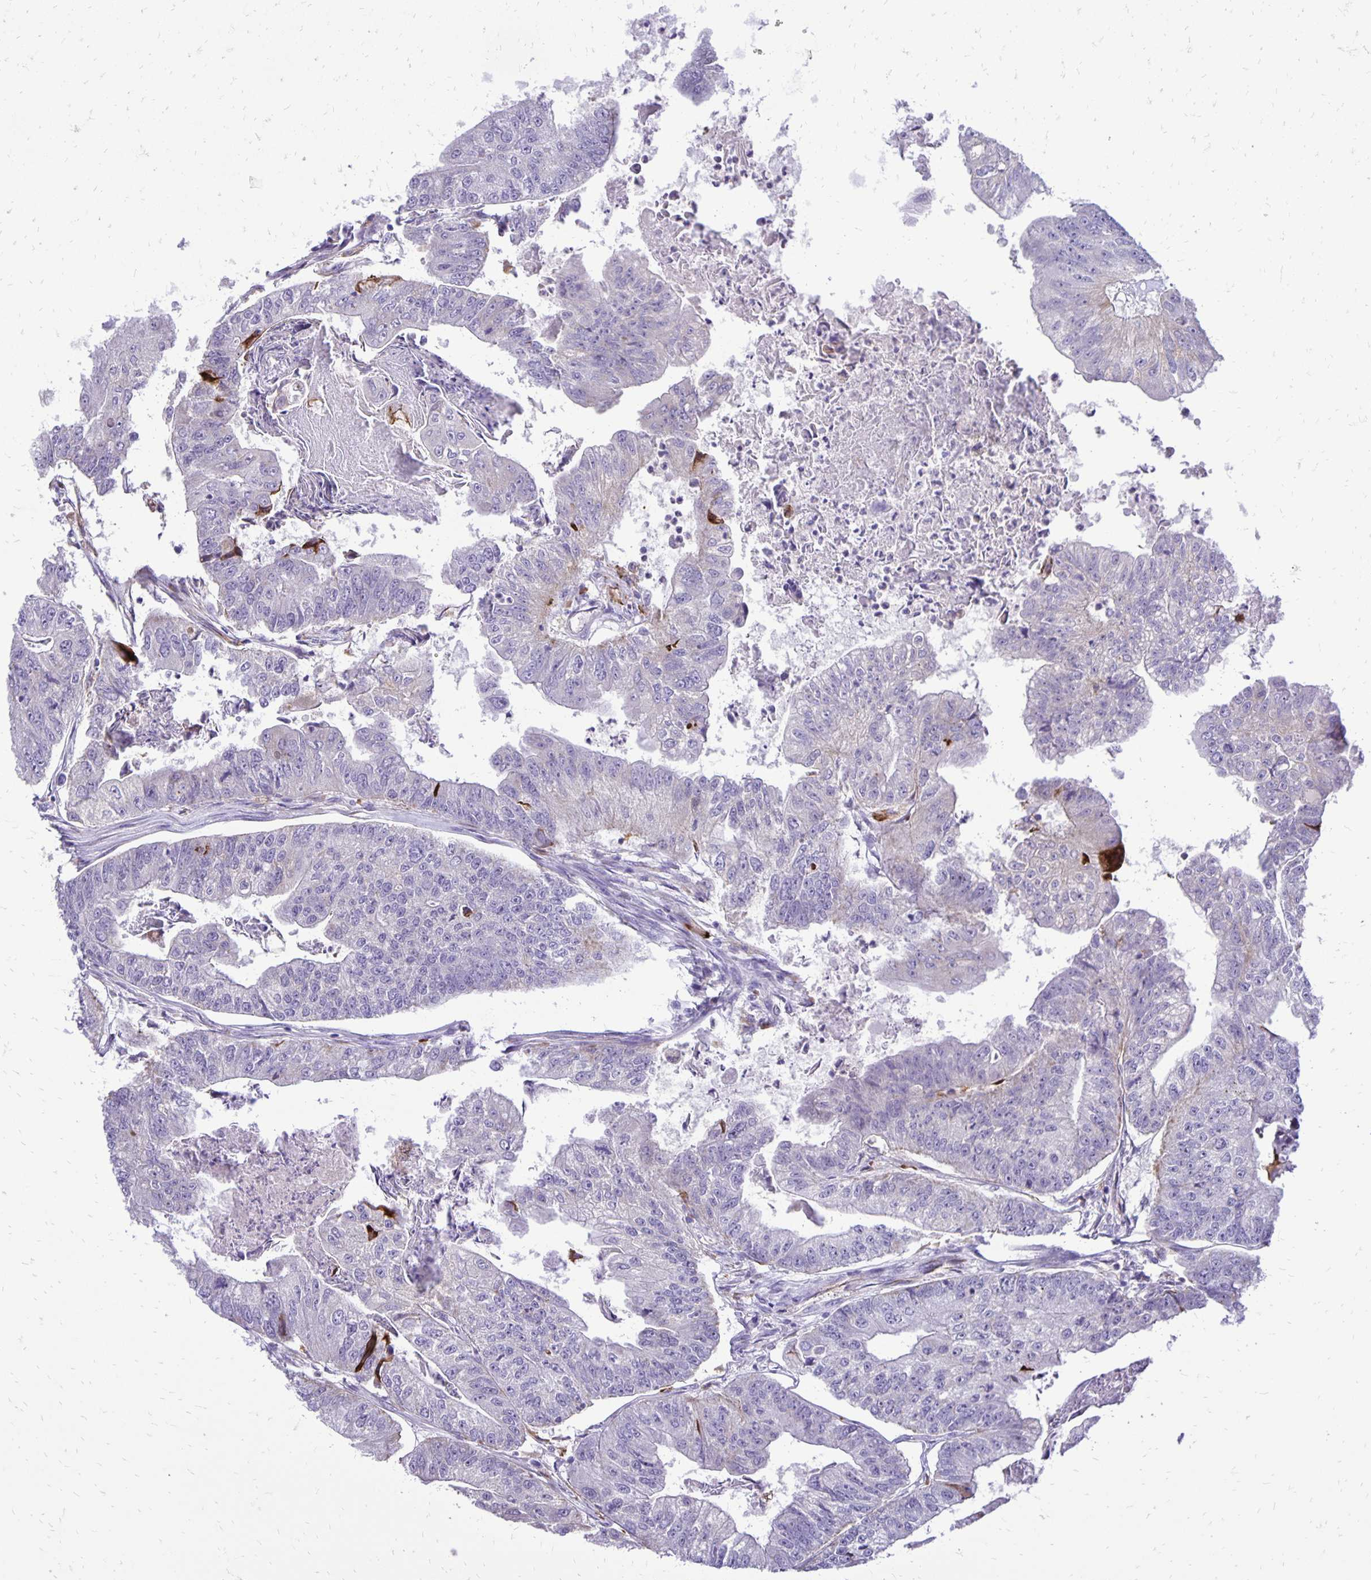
{"staining": {"intensity": "negative", "quantity": "none", "location": "none"}, "tissue": "colorectal cancer", "cell_type": "Tumor cells", "image_type": "cancer", "snomed": [{"axis": "morphology", "description": "Adenocarcinoma, NOS"}, {"axis": "topography", "description": "Colon"}], "caption": "This is a image of immunohistochemistry staining of adenocarcinoma (colorectal), which shows no expression in tumor cells.", "gene": "EIF5A", "patient": {"sex": "female", "age": 67}}